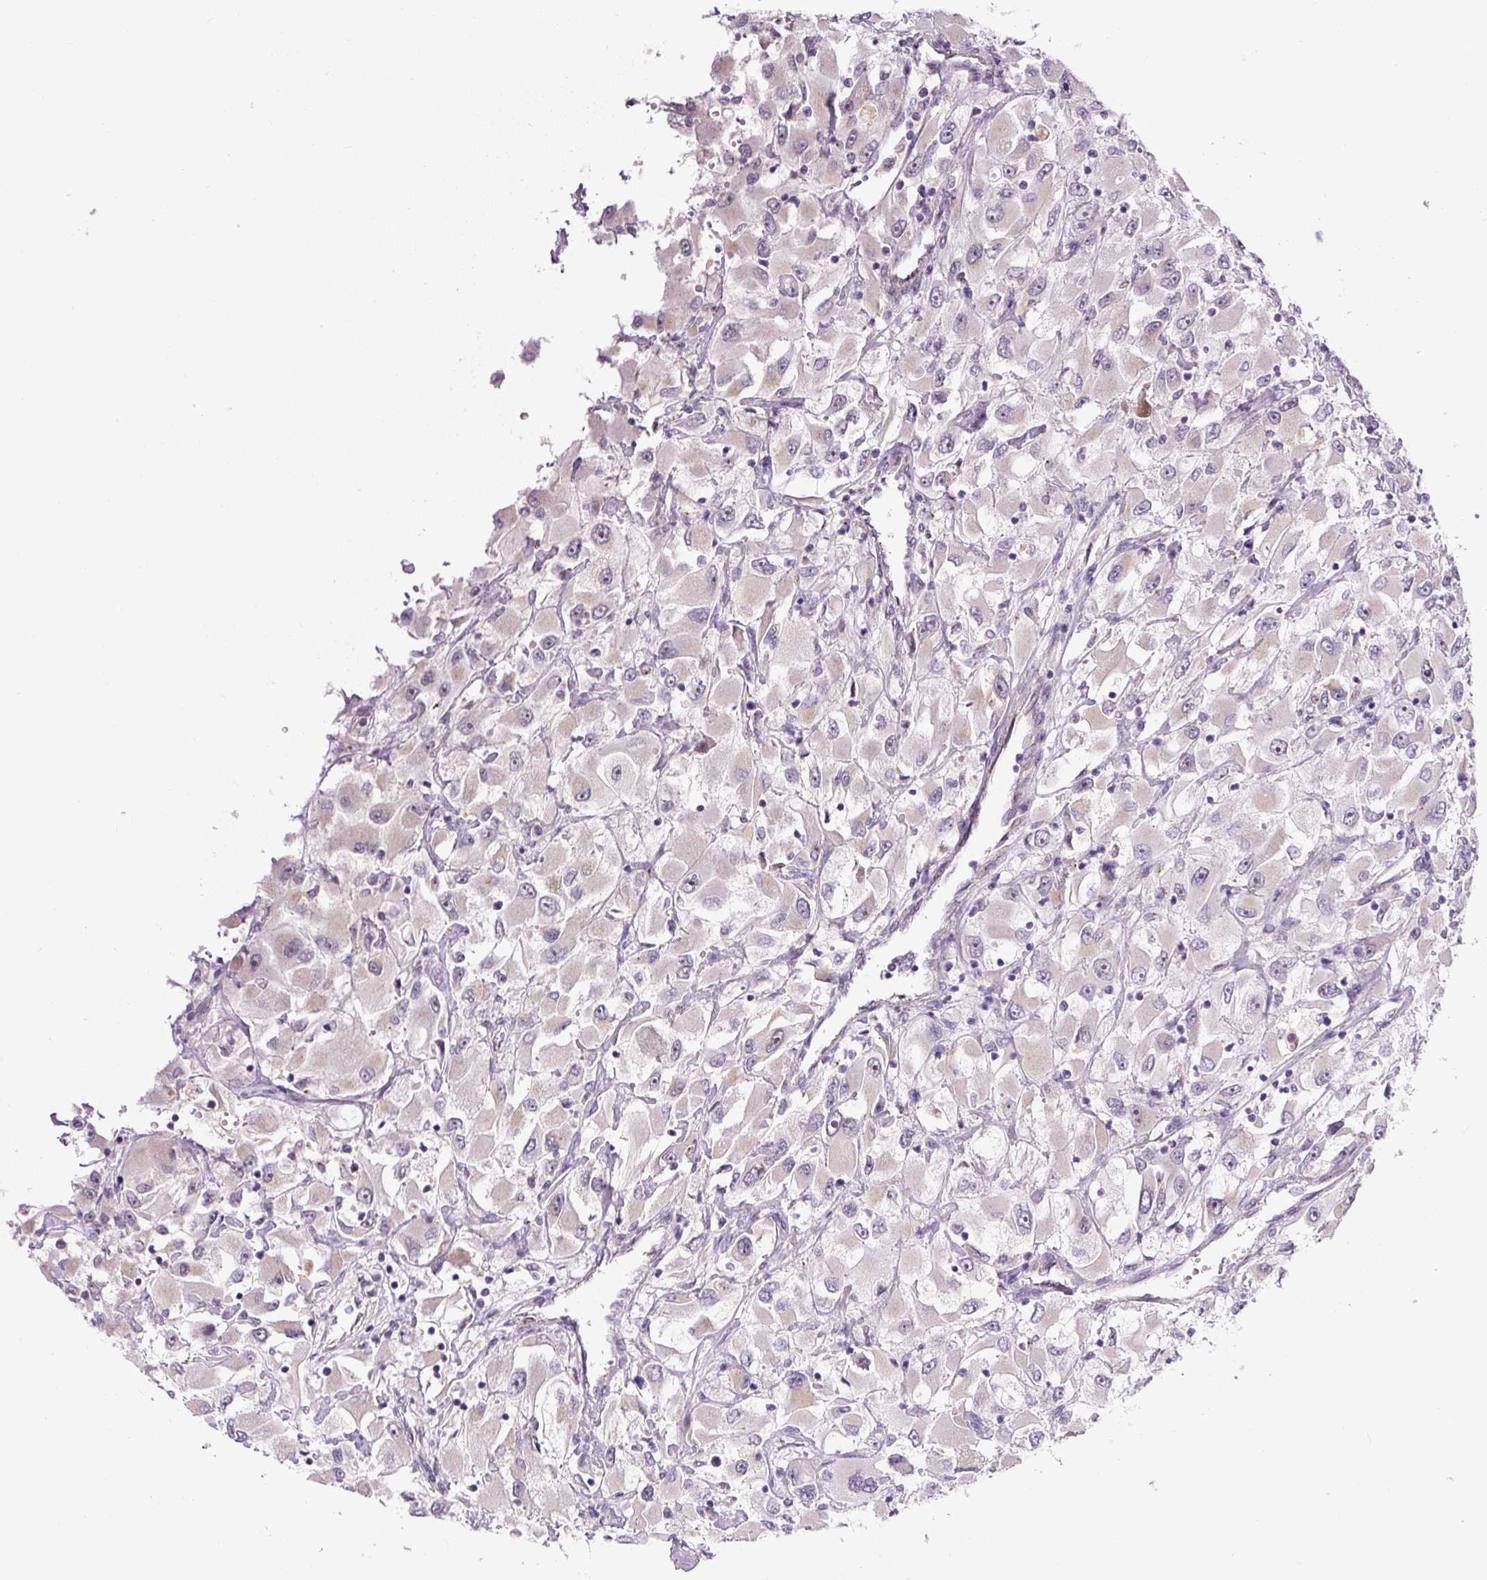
{"staining": {"intensity": "negative", "quantity": "none", "location": "none"}, "tissue": "renal cancer", "cell_type": "Tumor cells", "image_type": "cancer", "snomed": [{"axis": "morphology", "description": "Adenocarcinoma, NOS"}, {"axis": "topography", "description": "Kidney"}], "caption": "Photomicrograph shows no protein staining in tumor cells of renal cancer tissue.", "gene": "PCM1", "patient": {"sex": "female", "age": 52}}